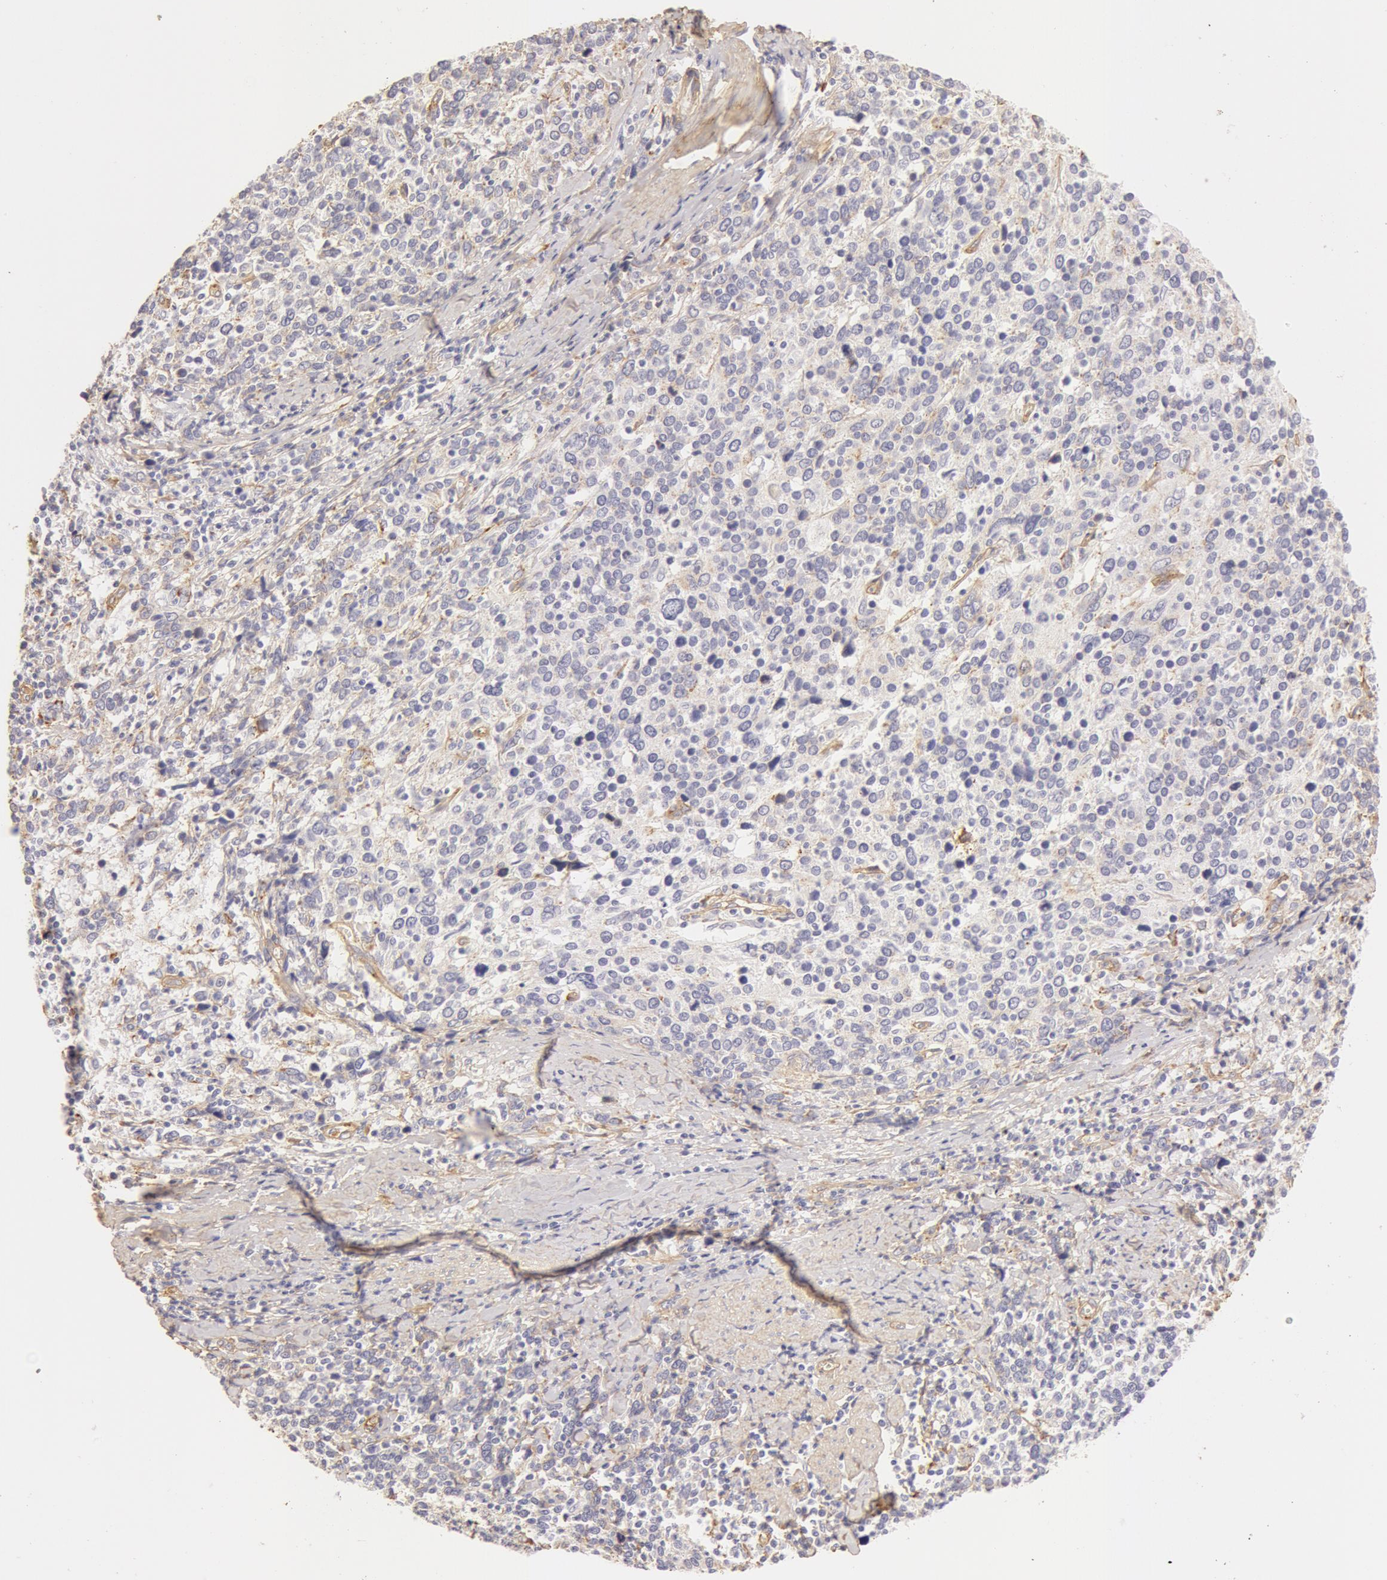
{"staining": {"intensity": "negative", "quantity": "none", "location": "none"}, "tissue": "cervical cancer", "cell_type": "Tumor cells", "image_type": "cancer", "snomed": [{"axis": "morphology", "description": "Squamous cell carcinoma, NOS"}, {"axis": "topography", "description": "Cervix"}], "caption": "The immunohistochemistry (IHC) micrograph has no significant staining in tumor cells of cervical cancer (squamous cell carcinoma) tissue.", "gene": "COL4A1", "patient": {"sex": "female", "age": 41}}